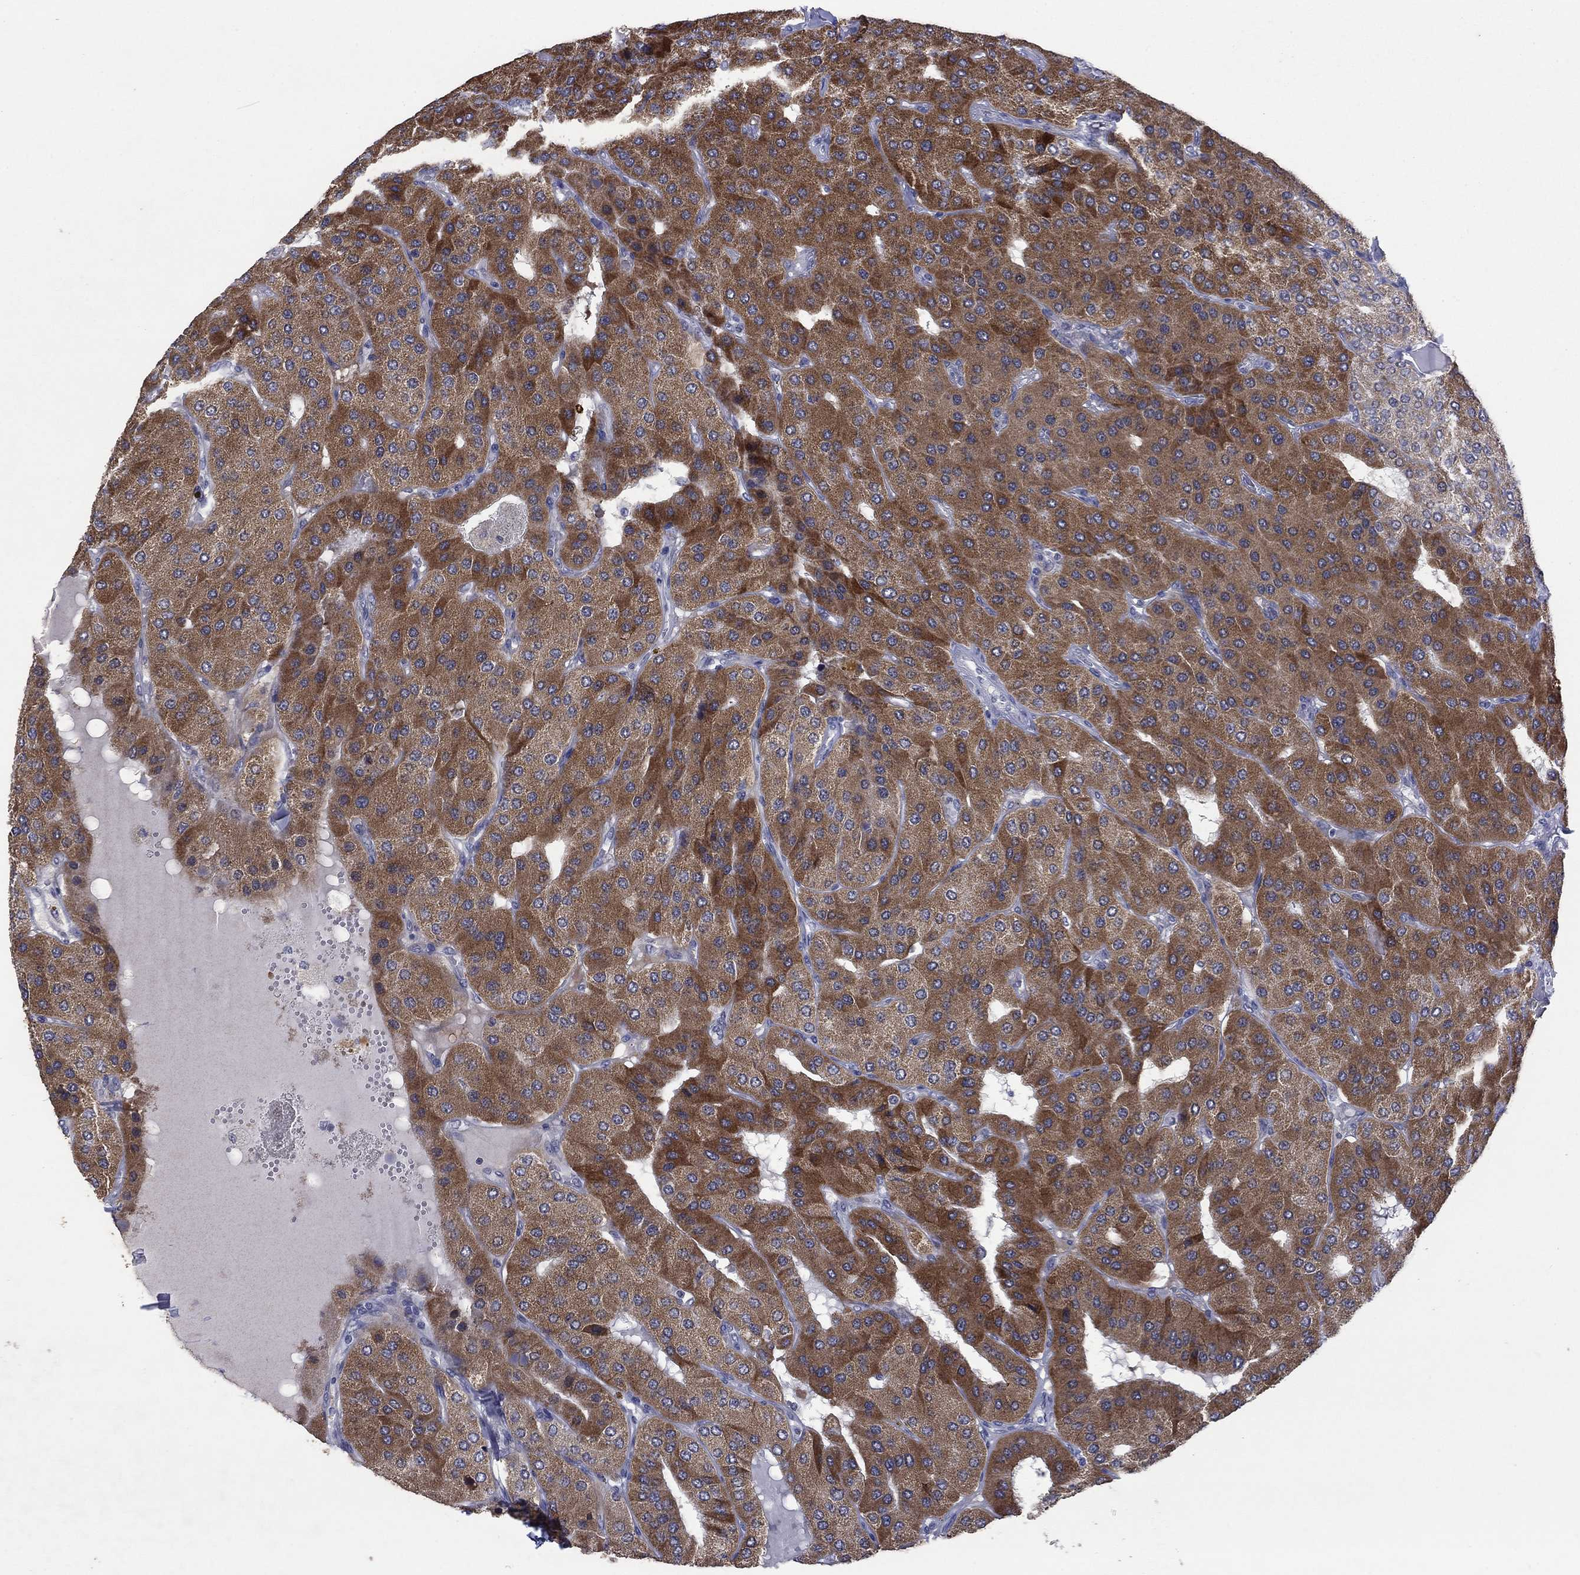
{"staining": {"intensity": "strong", "quantity": "25%-75%", "location": "cytoplasmic/membranous"}, "tissue": "parathyroid gland", "cell_type": "Glandular cells", "image_type": "normal", "snomed": [{"axis": "morphology", "description": "Normal tissue, NOS"}, {"axis": "morphology", "description": "Adenoma, NOS"}, {"axis": "topography", "description": "Parathyroid gland"}], "caption": "Immunohistochemistry photomicrograph of unremarkable parathyroid gland: parathyroid gland stained using immunohistochemistry (IHC) reveals high levels of strong protein expression localized specifically in the cytoplasmic/membranous of glandular cells, appearing as a cytoplasmic/membranous brown color.", "gene": "SDC1", "patient": {"sex": "female", "age": 86}}